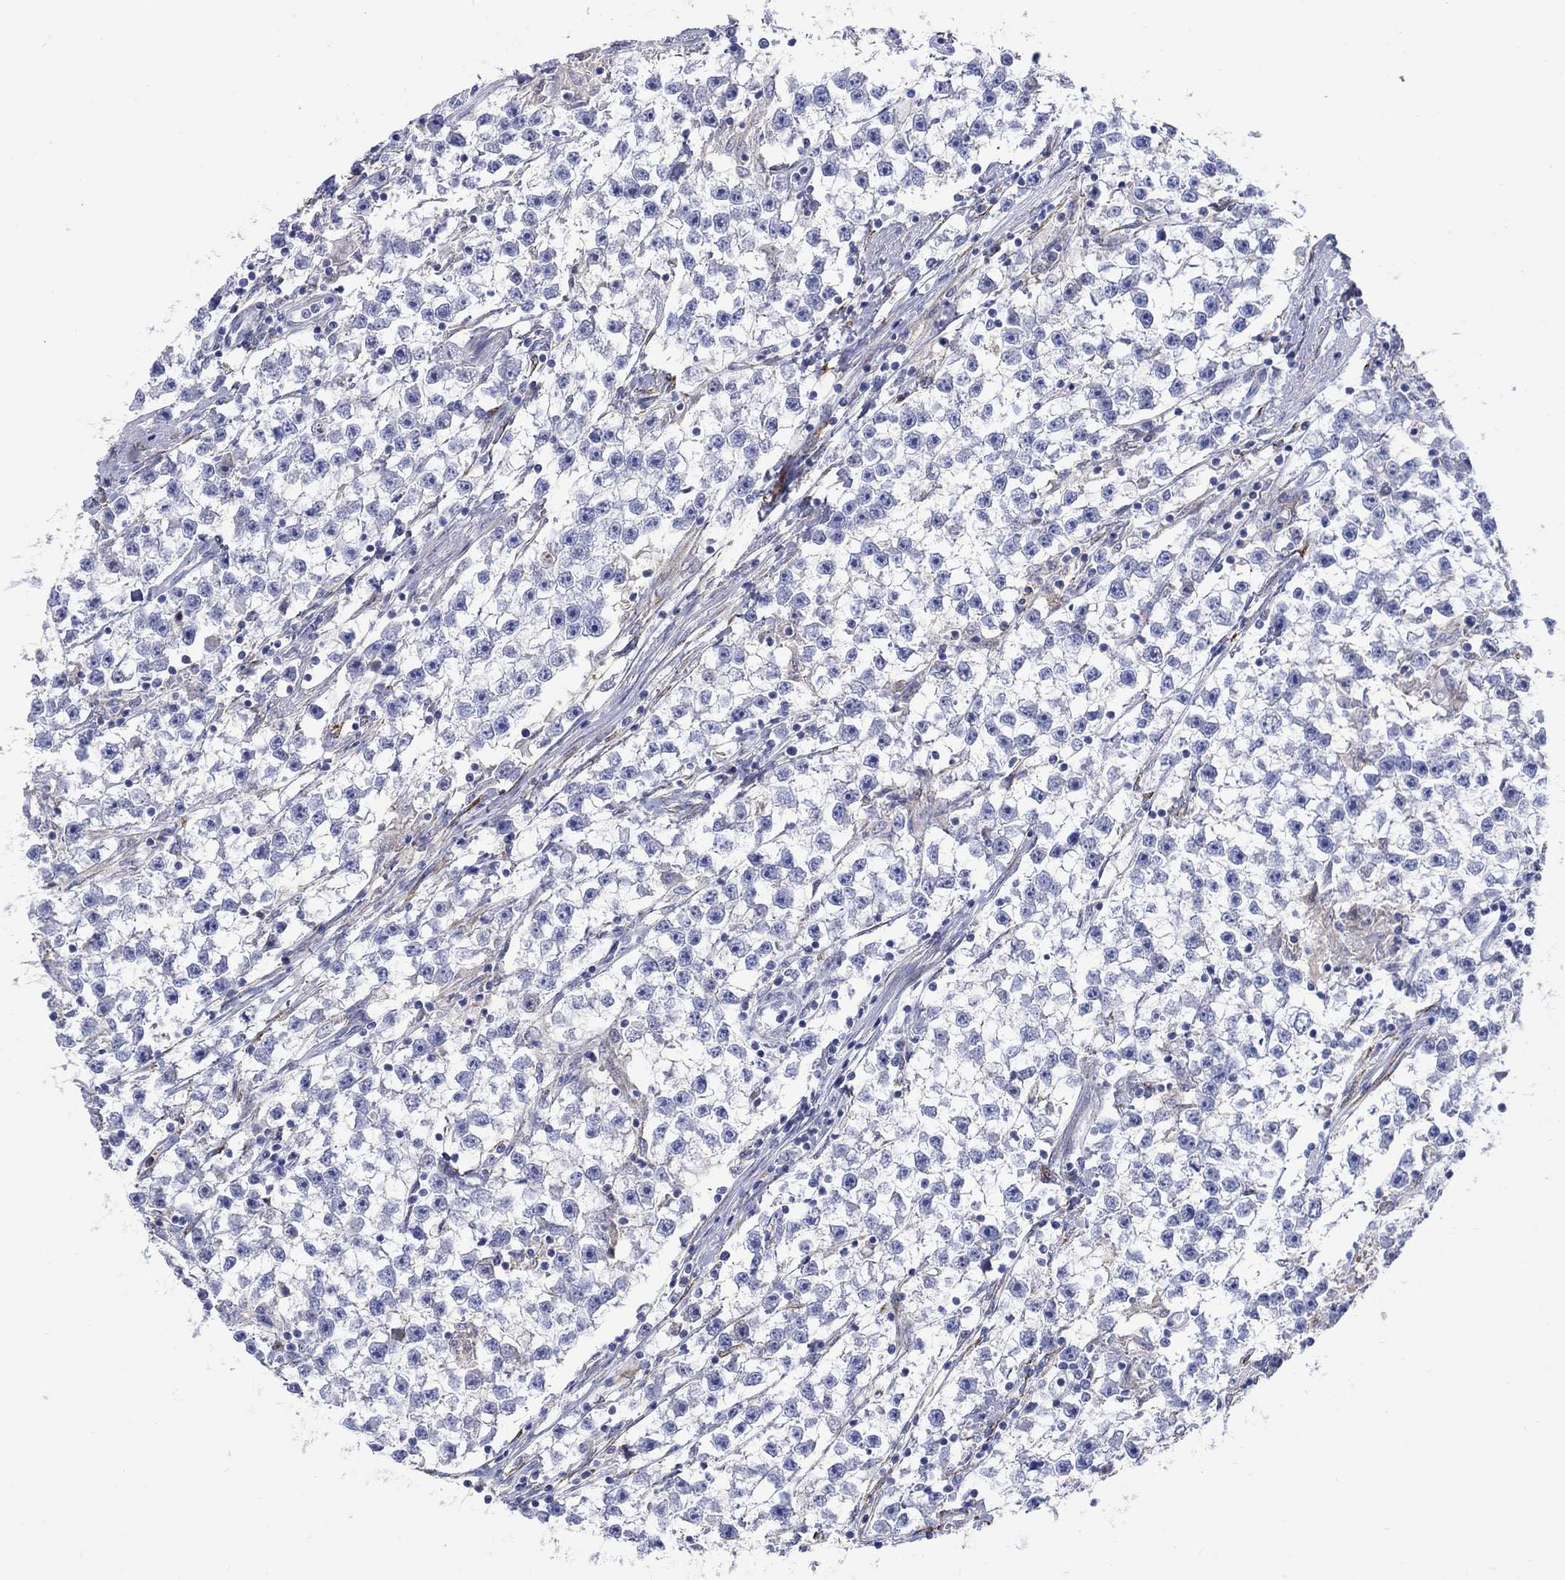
{"staining": {"intensity": "negative", "quantity": "none", "location": "none"}, "tissue": "testis cancer", "cell_type": "Tumor cells", "image_type": "cancer", "snomed": [{"axis": "morphology", "description": "Seminoma, NOS"}, {"axis": "topography", "description": "Testis"}], "caption": "Testis seminoma was stained to show a protein in brown. There is no significant expression in tumor cells.", "gene": "REEP2", "patient": {"sex": "male", "age": 59}}